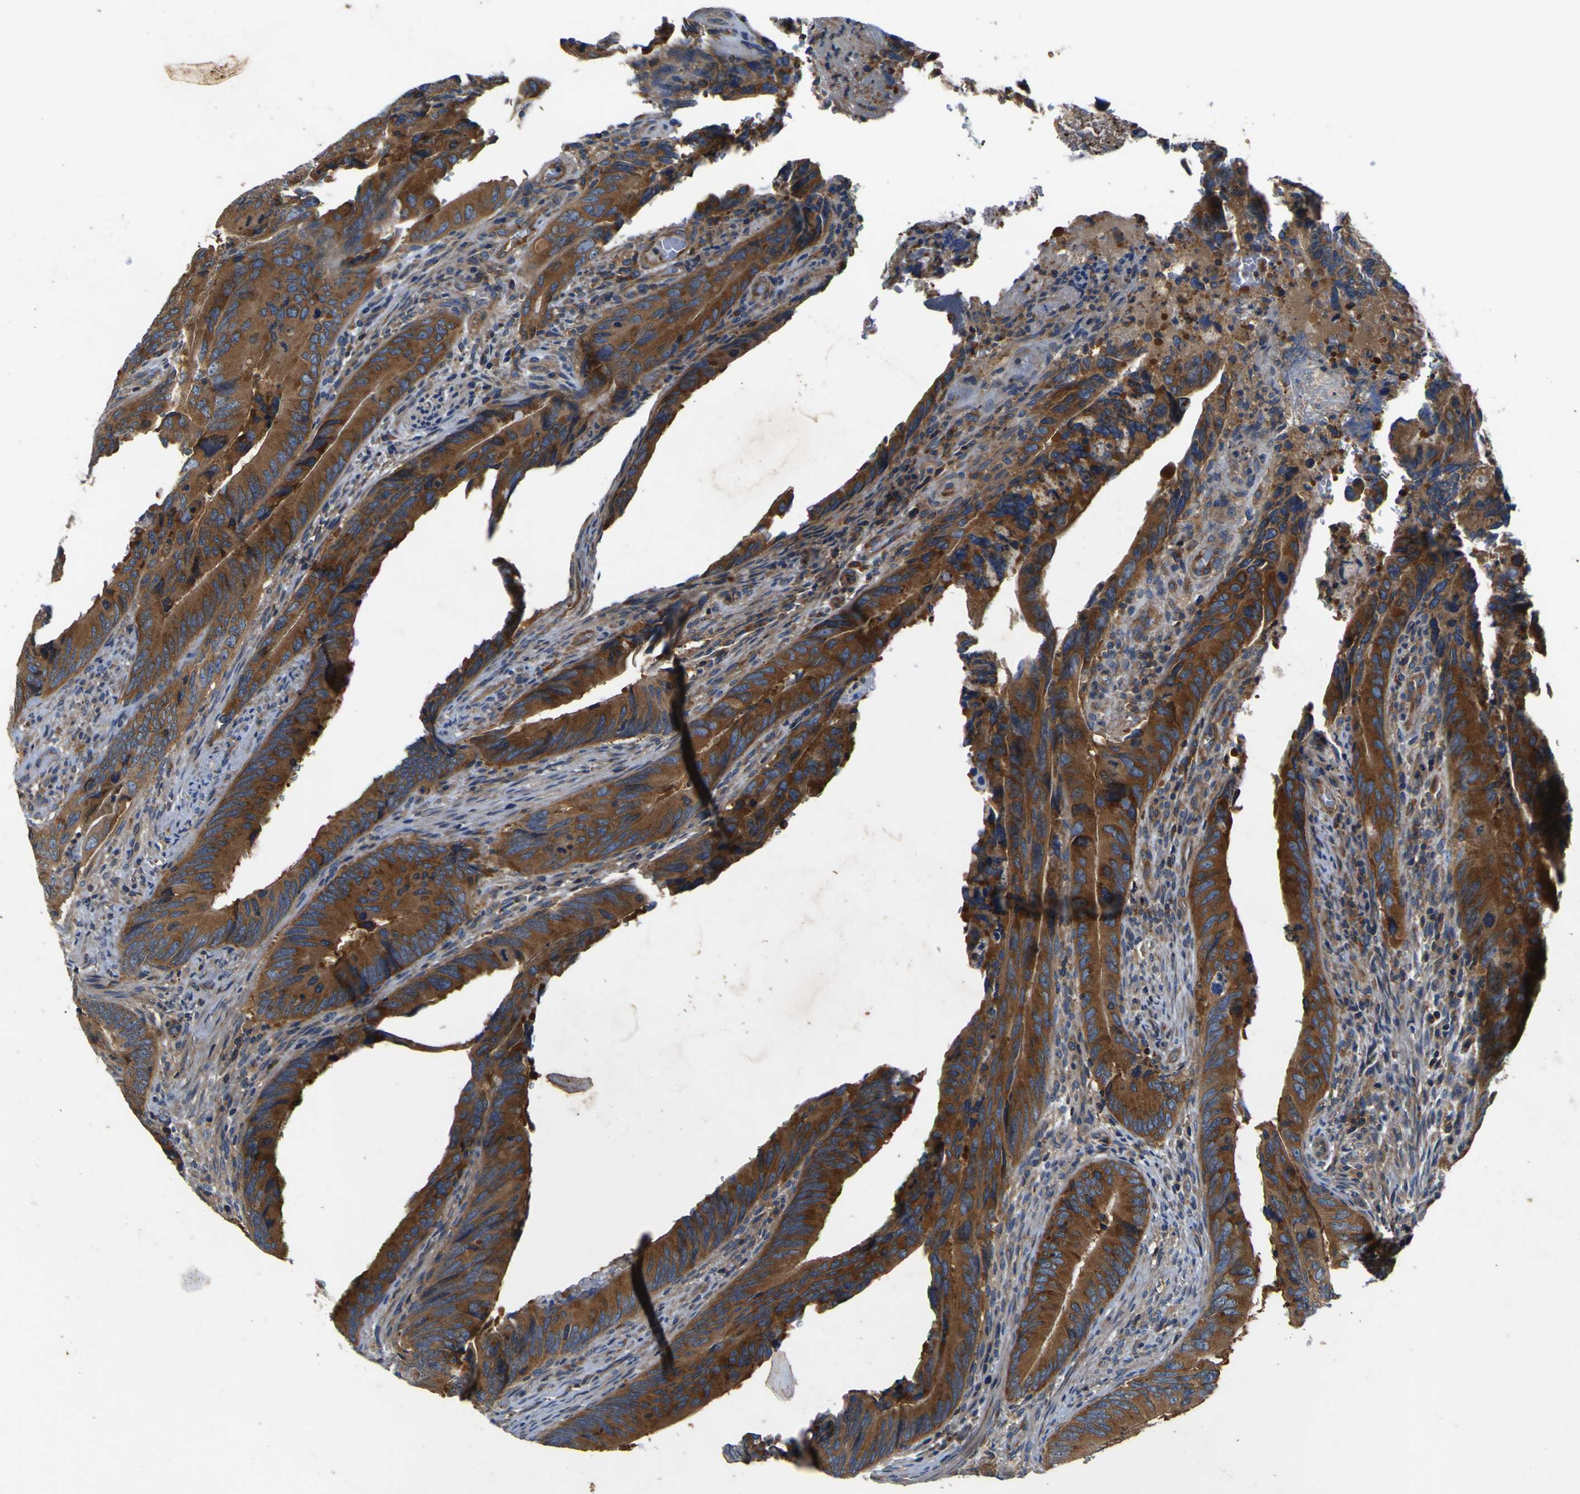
{"staining": {"intensity": "strong", "quantity": ">75%", "location": "cytoplasmic/membranous"}, "tissue": "colorectal cancer", "cell_type": "Tumor cells", "image_type": "cancer", "snomed": [{"axis": "morphology", "description": "Normal tissue, NOS"}, {"axis": "morphology", "description": "Adenocarcinoma, NOS"}, {"axis": "topography", "description": "Colon"}], "caption": "There is high levels of strong cytoplasmic/membranous expression in tumor cells of colorectal cancer (adenocarcinoma), as demonstrated by immunohistochemical staining (brown color).", "gene": "CNR2", "patient": {"sex": "male", "age": 56}}